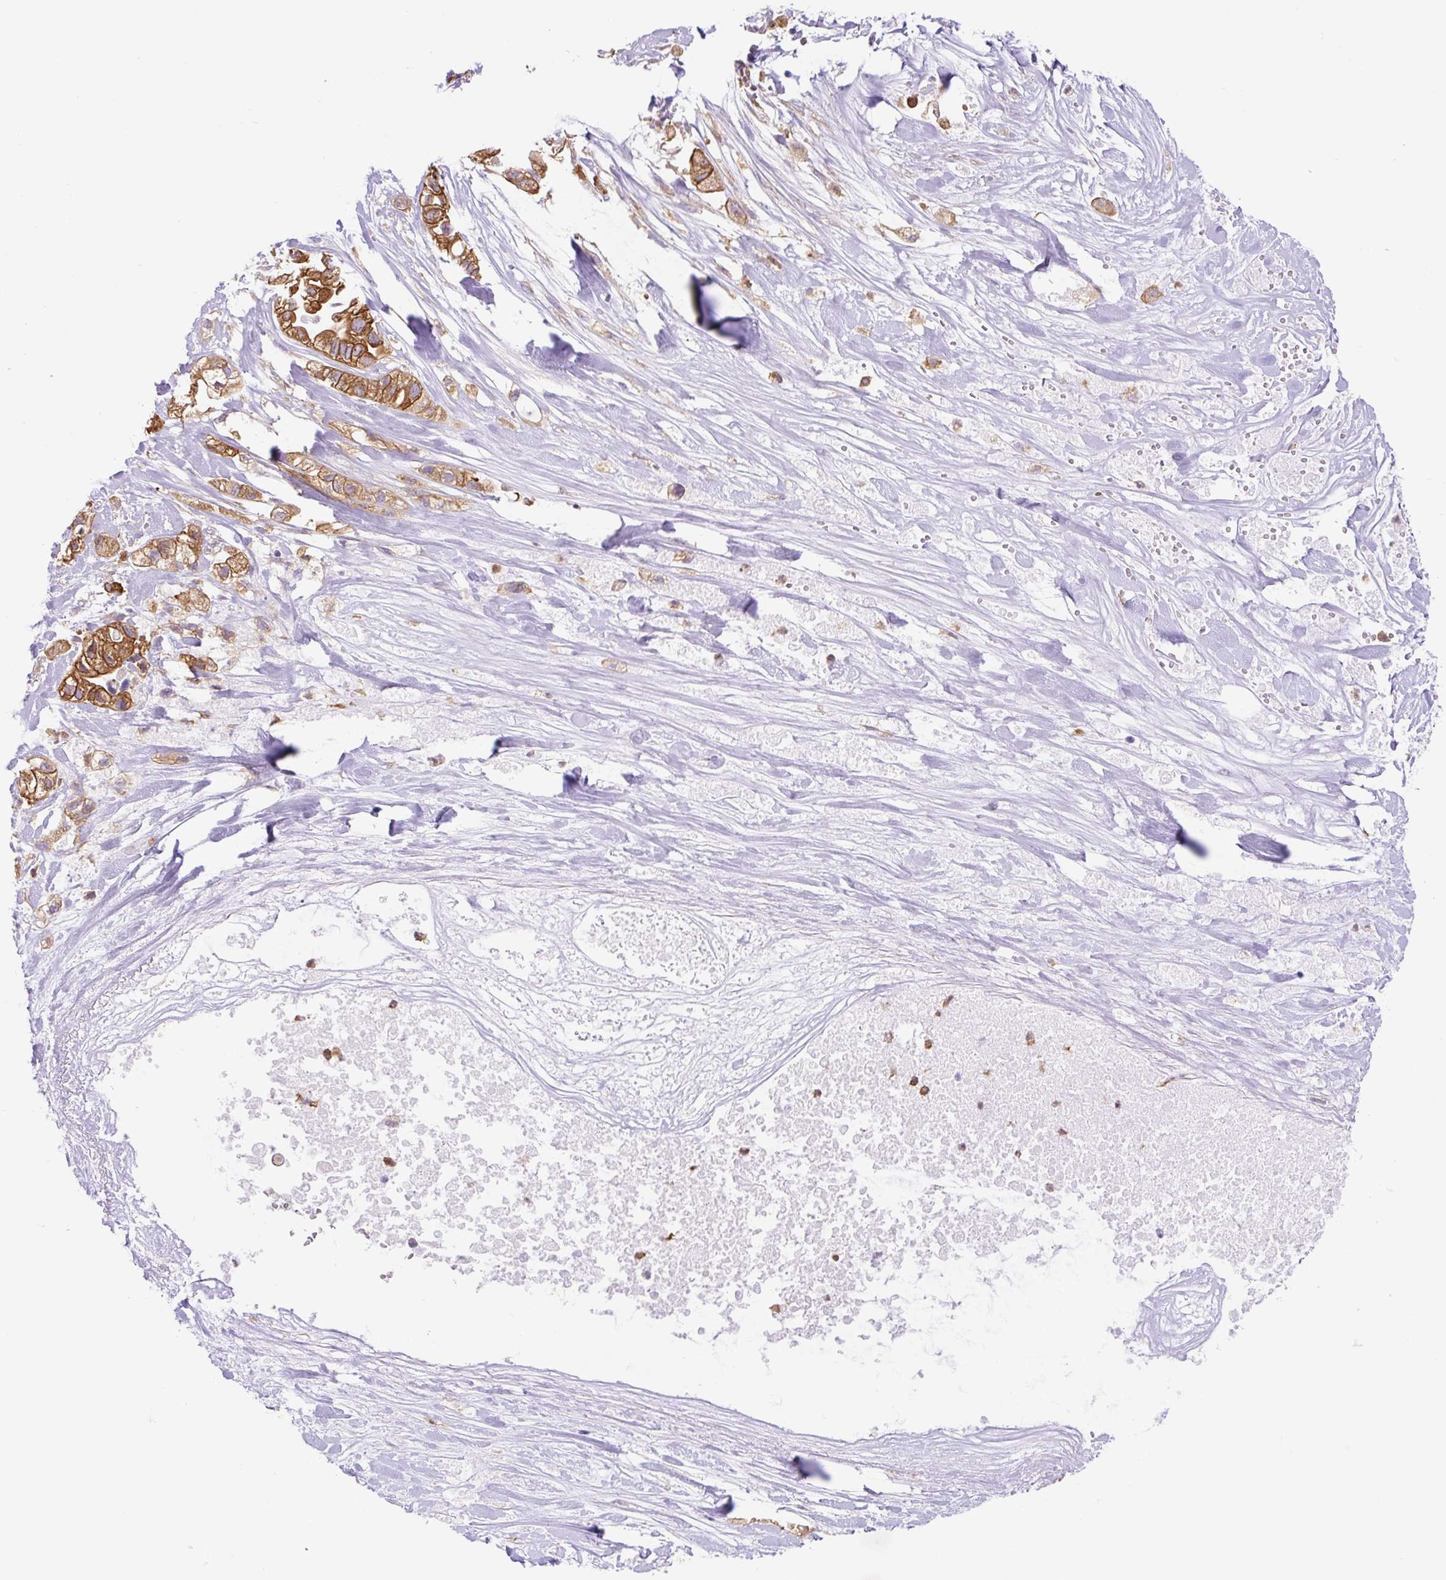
{"staining": {"intensity": "moderate", "quantity": ">75%", "location": "cytoplasmic/membranous"}, "tissue": "pancreatic cancer", "cell_type": "Tumor cells", "image_type": "cancer", "snomed": [{"axis": "morphology", "description": "Adenocarcinoma, NOS"}, {"axis": "topography", "description": "Pancreas"}], "caption": "Pancreatic cancer (adenocarcinoma) stained with a brown dye shows moderate cytoplasmic/membranous positive positivity in approximately >75% of tumor cells.", "gene": "DNM2", "patient": {"sex": "male", "age": 44}}